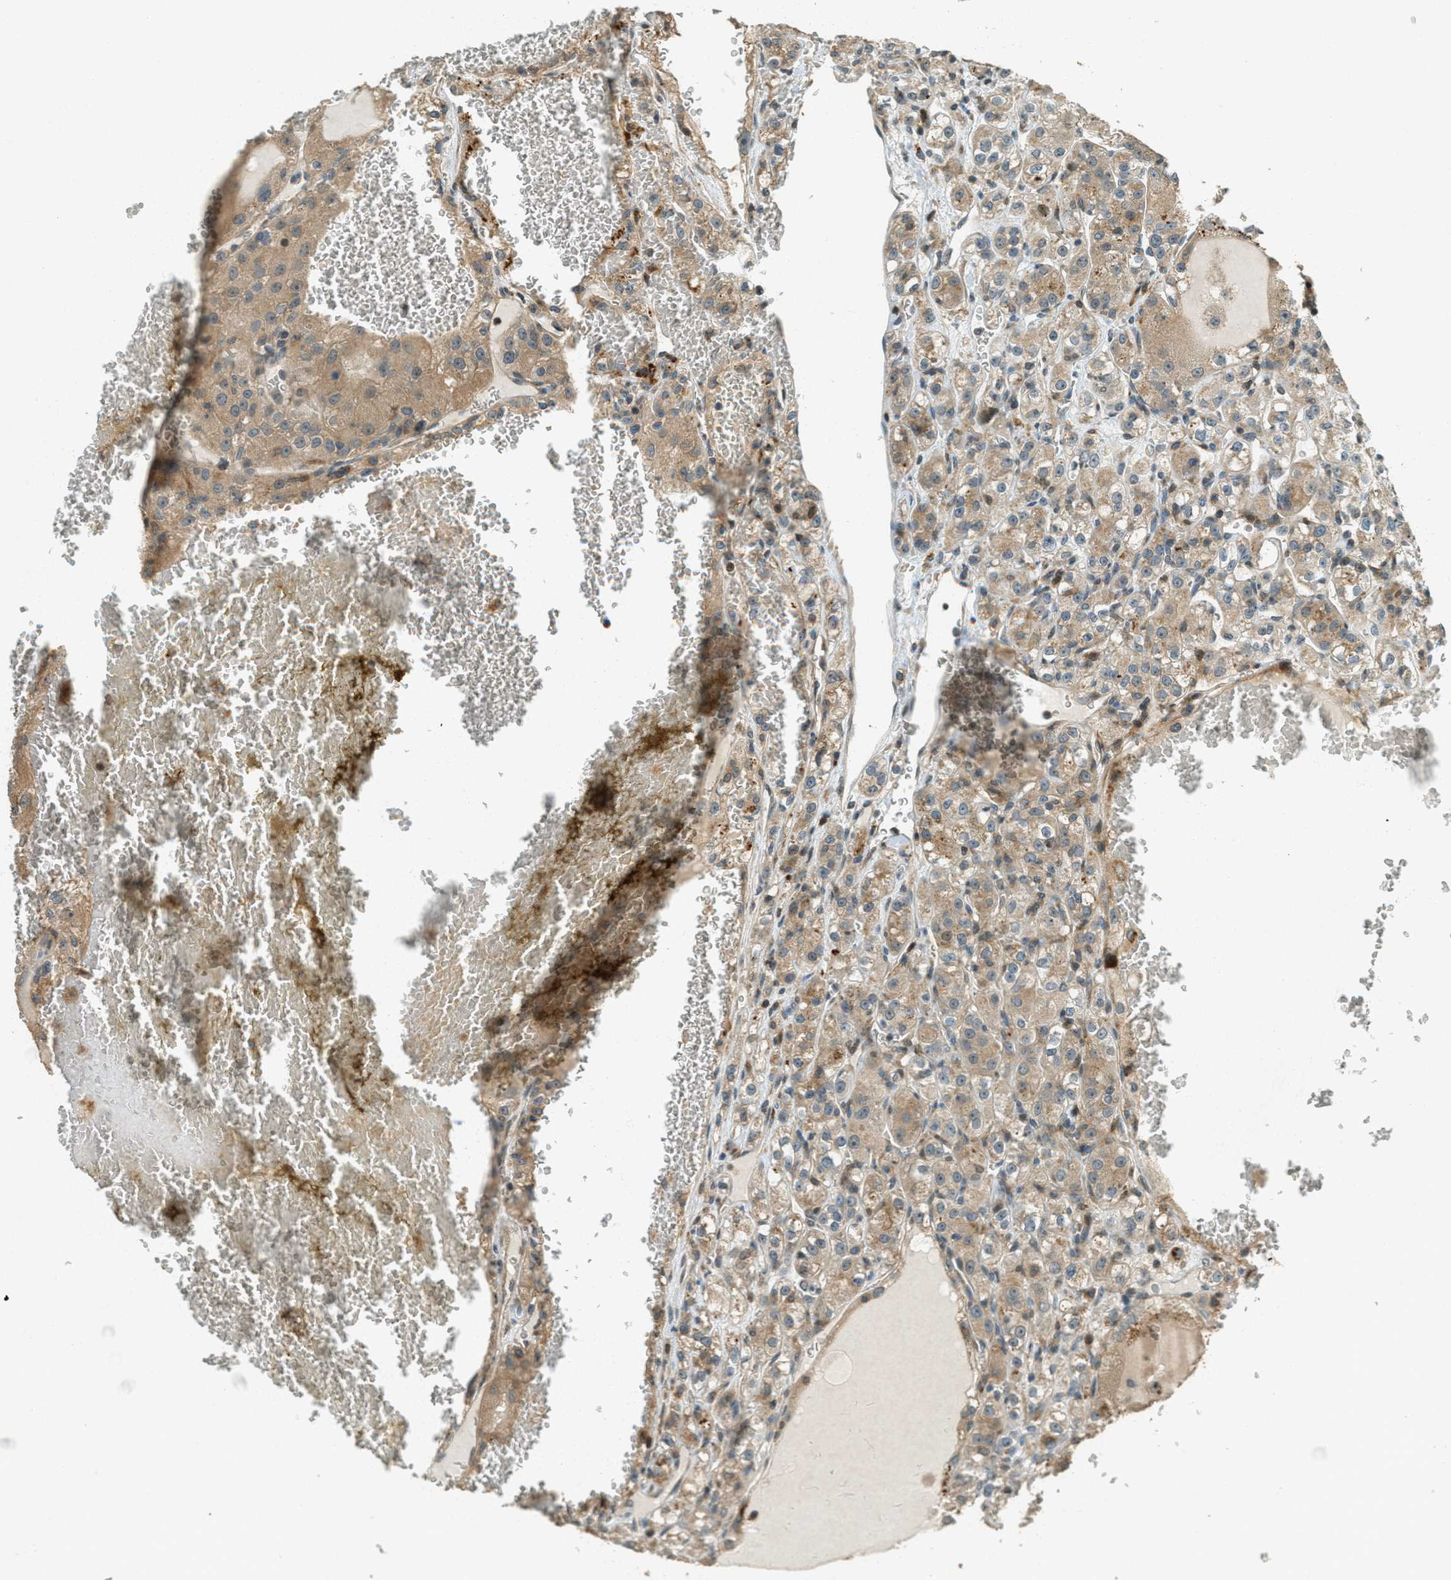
{"staining": {"intensity": "weak", "quantity": ">75%", "location": "cytoplasmic/membranous"}, "tissue": "renal cancer", "cell_type": "Tumor cells", "image_type": "cancer", "snomed": [{"axis": "morphology", "description": "Normal tissue, NOS"}, {"axis": "morphology", "description": "Adenocarcinoma, NOS"}, {"axis": "topography", "description": "Kidney"}], "caption": "IHC micrograph of neoplastic tissue: renal cancer stained using IHC exhibits low levels of weak protein expression localized specifically in the cytoplasmic/membranous of tumor cells, appearing as a cytoplasmic/membranous brown color.", "gene": "PTPN23", "patient": {"sex": "male", "age": 61}}